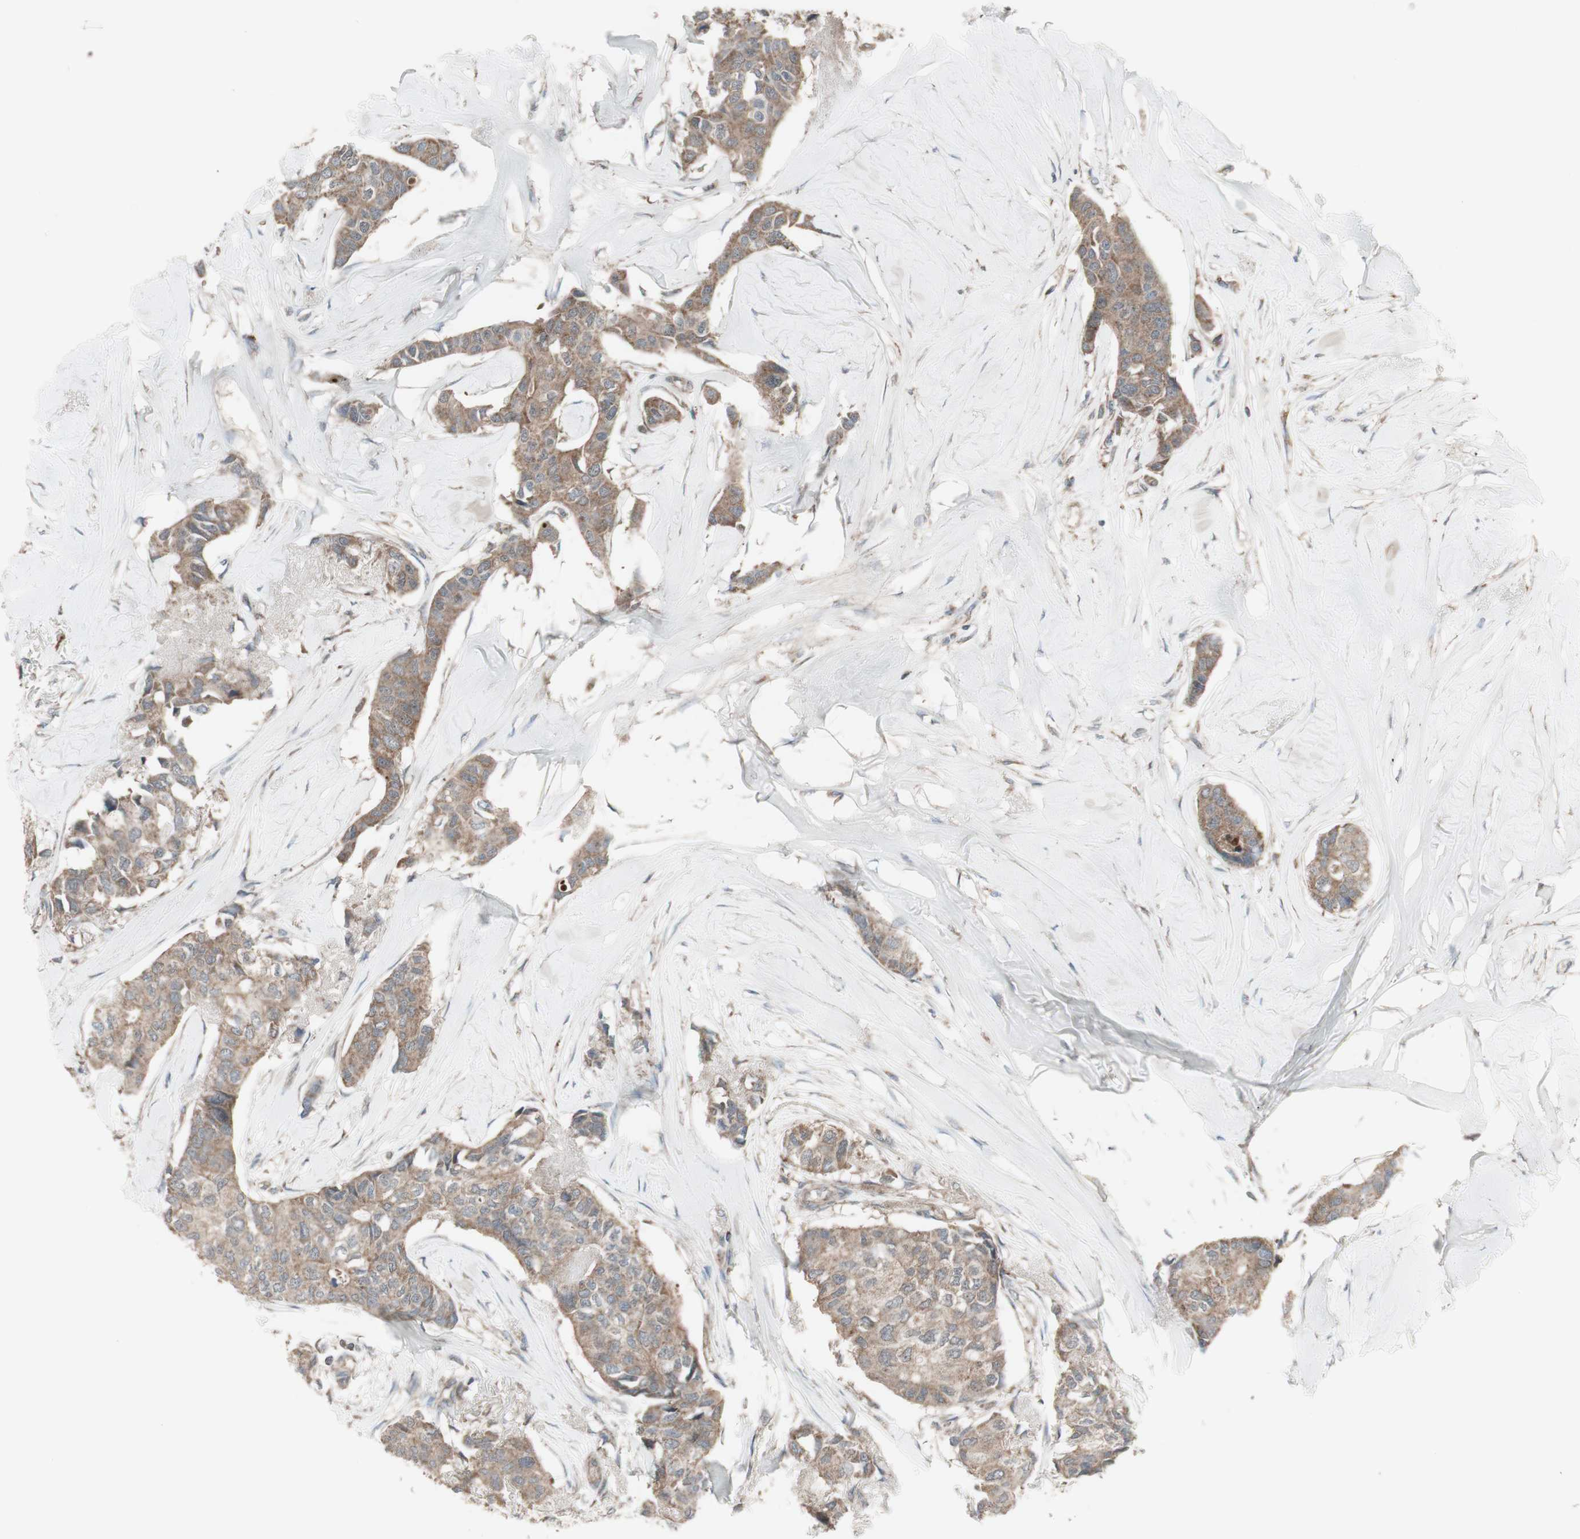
{"staining": {"intensity": "moderate", "quantity": ">75%", "location": "cytoplasmic/membranous"}, "tissue": "breast cancer", "cell_type": "Tumor cells", "image_type": "cancer", "snomed": [{"axis": "morphology", "description": "Duct carcinoma"}, {"axis": "topography", "description": "Breast"}], "caption": "Breast invasive ductal carcinoma stained for a protein reveals moderate cytoplasmic/membranous positivity in tumor cells.", "gene": "SHC1", "patient": {"sex": "female", "age": 80}}